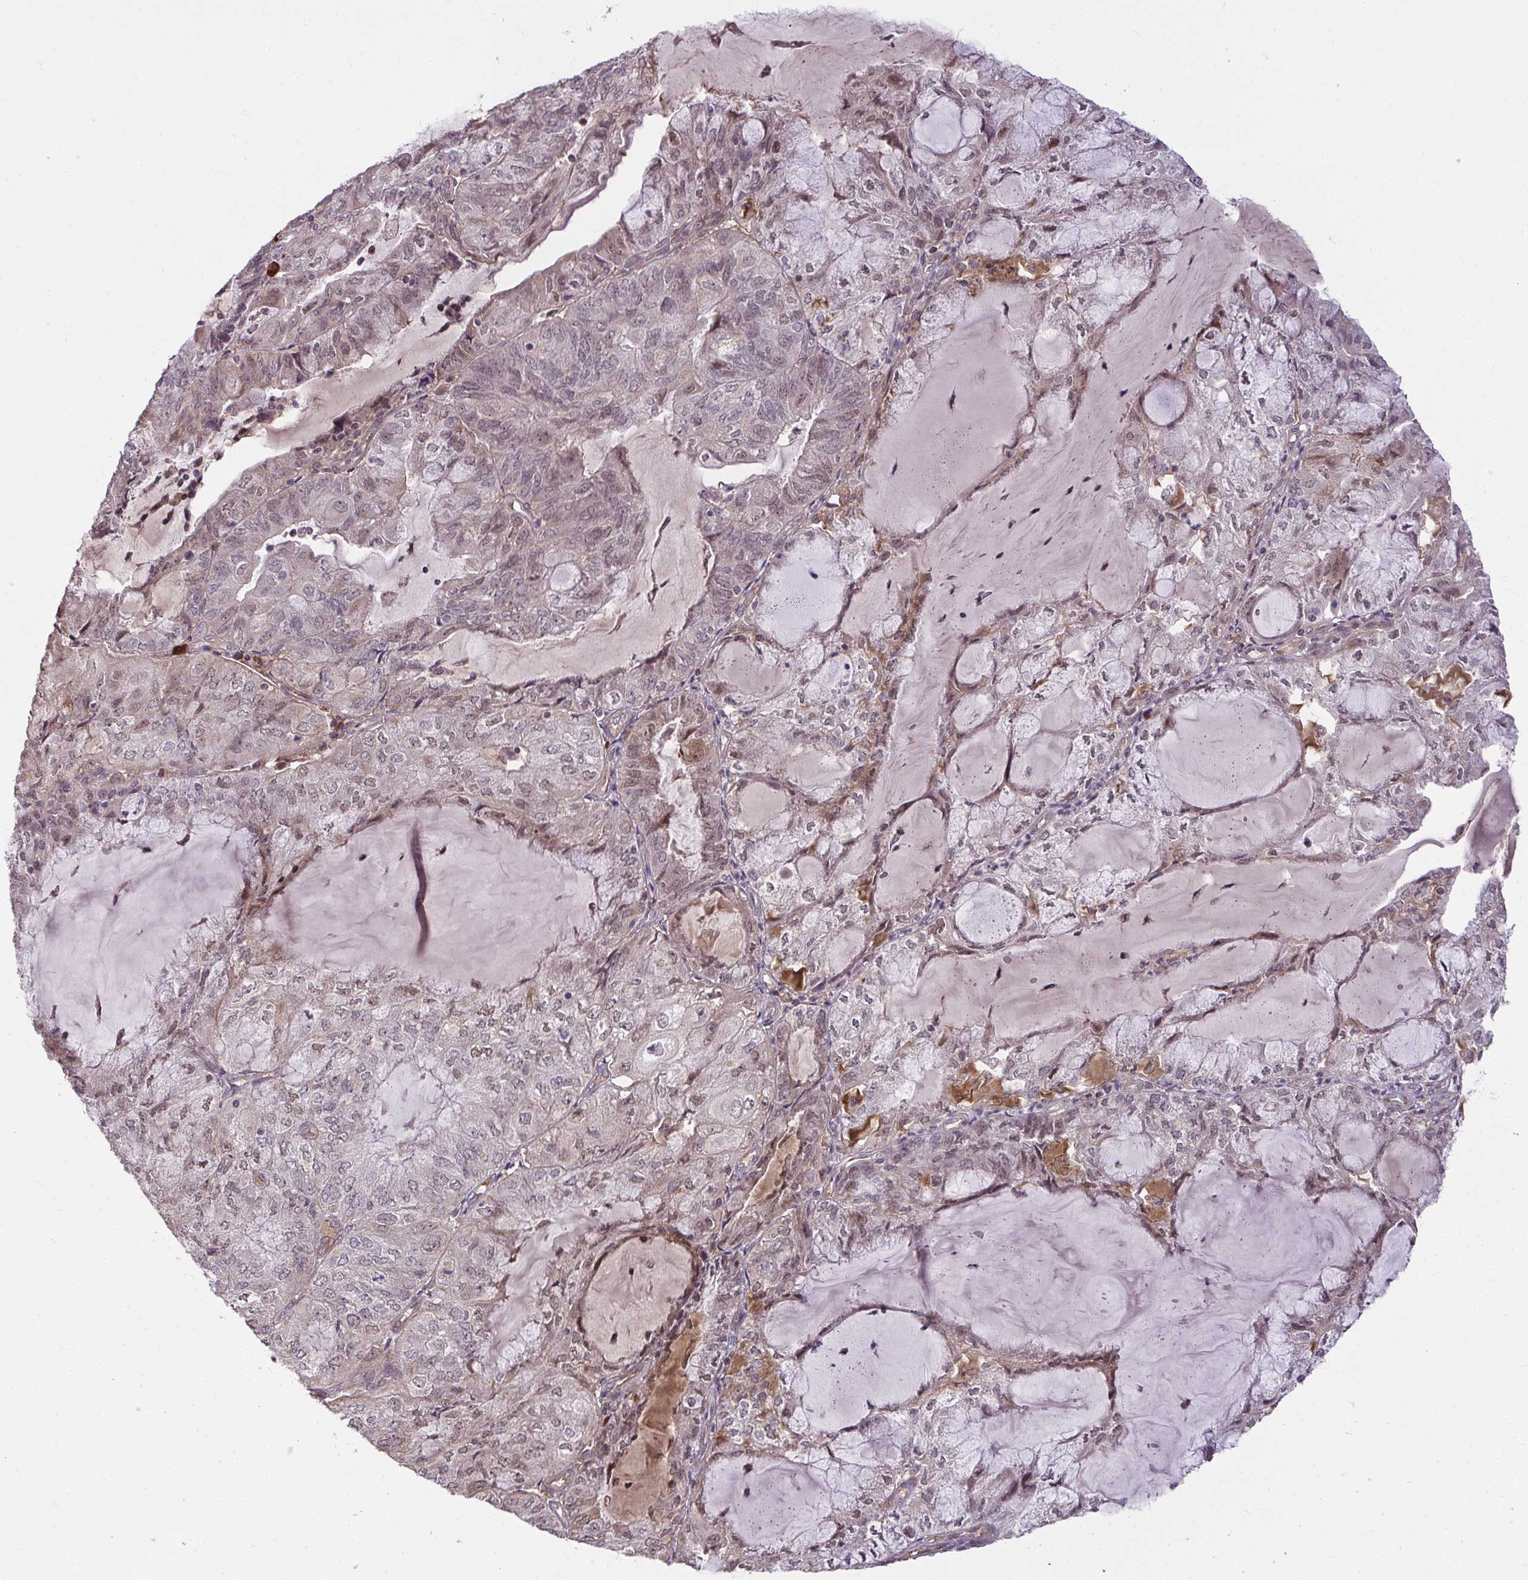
{"staining": {"intensity": "moderate", "quantity": "25%-75%", "location": "nuclear"}, "tissue": "endometrial cancer", "cell_type": "Tumor cells", "image_type": "cancer", "snomed": [{"axis": "morphology", "description": "Adenocarcinoma, NOS"}, {"axis": "topography", "description": "Endometrium"}], "caption": "Adenocarcinoma (endometrial) stained for a protein (brown) reveals moderate nuclear positive staining in approximately 25%-75% of tumor cells.", "gene": "ZSCAN9", "patient": {"sex": "female", "age": 81}}